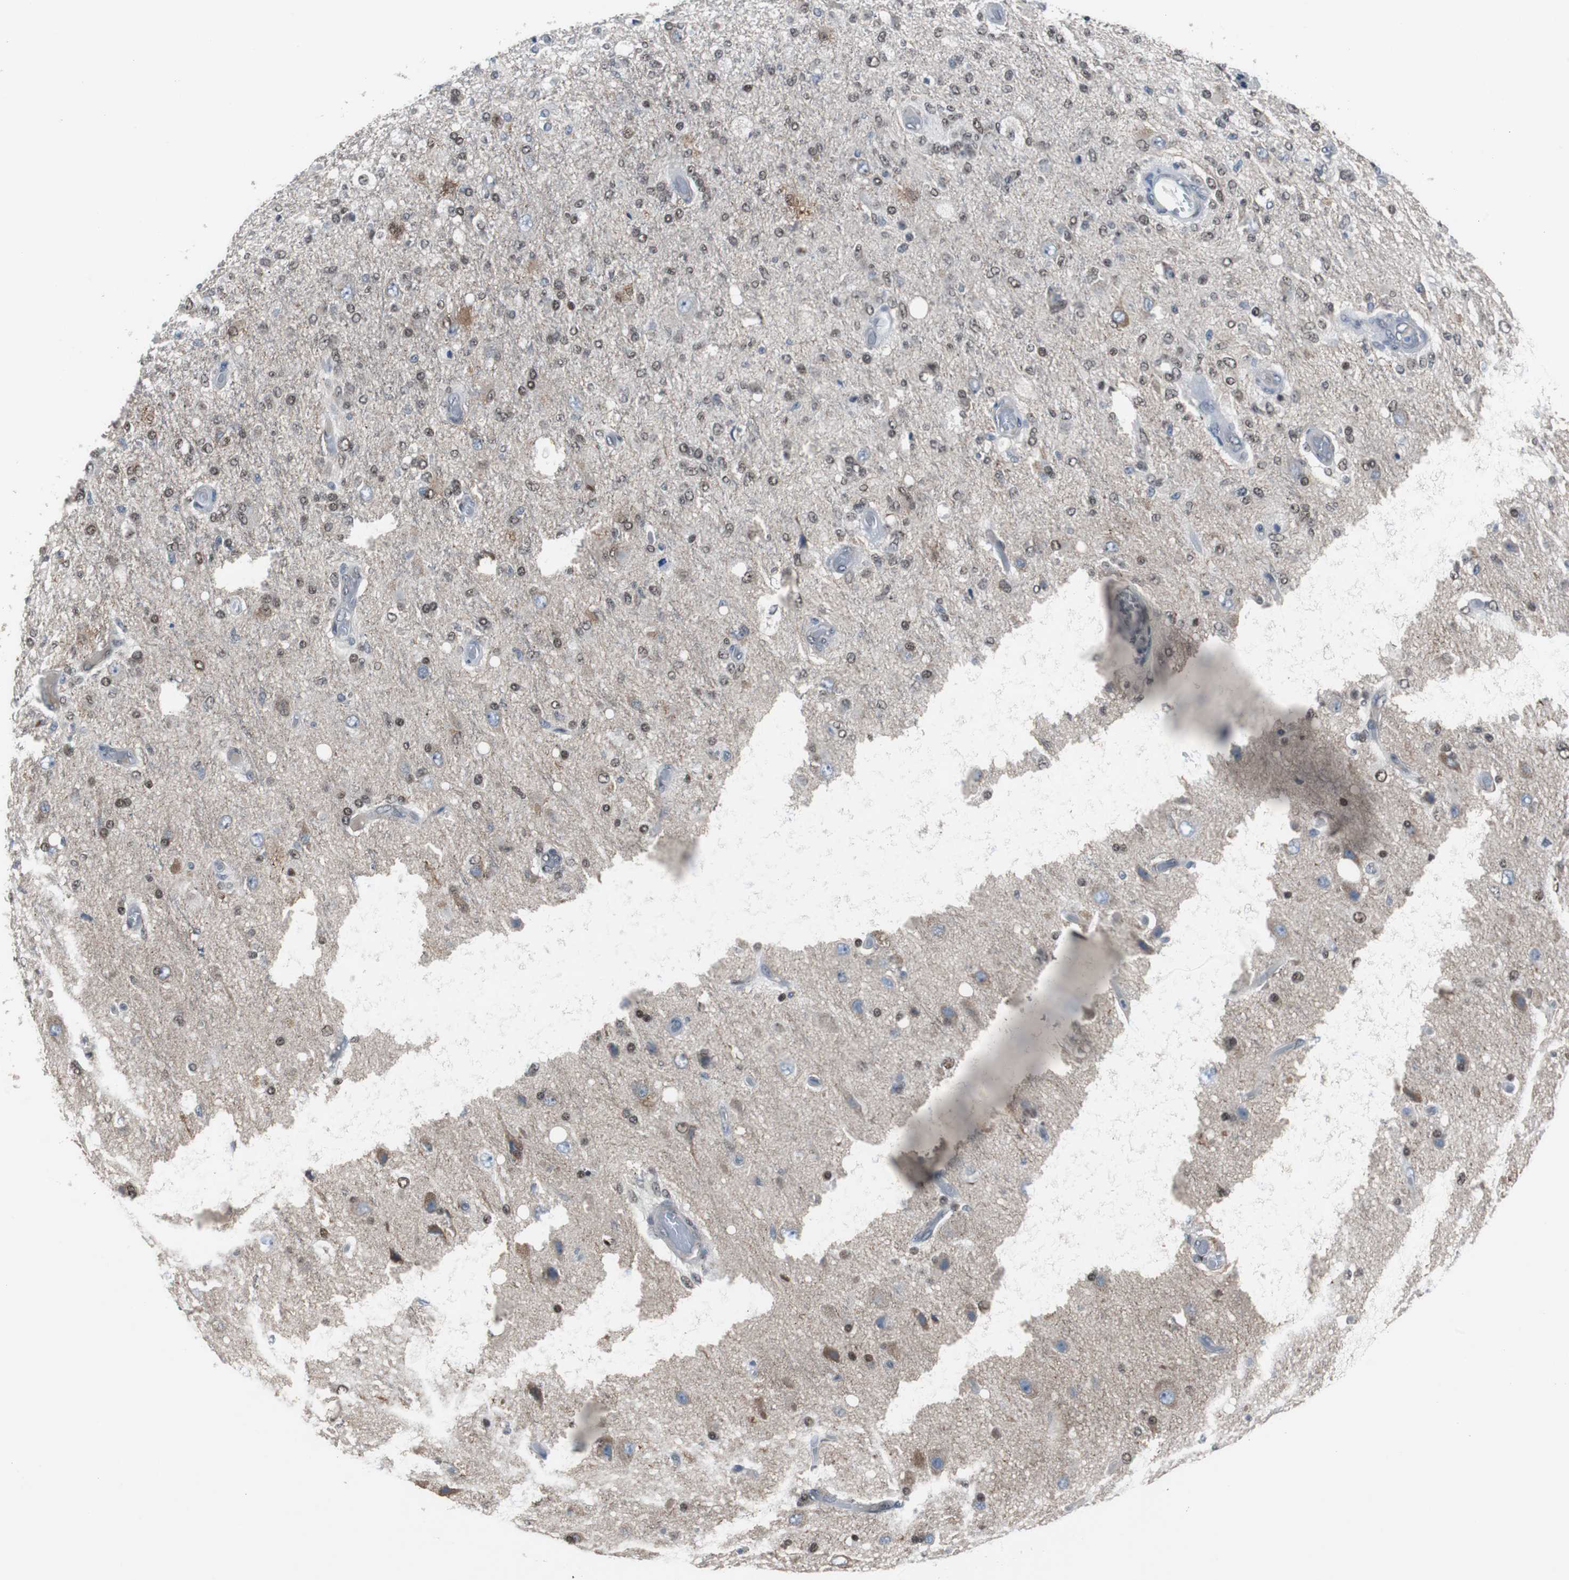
{"staining": {"intensity": "moderate", "quantity": "25%-75%", "location": "cytoplasmic/membranous,nuclear"}, "tissue": "glioma", "cell_type": "Tumor cells", "image_type": "cancer", "snomed": [{"axis": "morphology", "description": "Normal tissue, NOS"}, {"axis": "morphology", "description": "Glioma, malignant, High grade"}, {"axis": "topography", "description": "Cerebral cortex"}], "caption": "Immunohistochemical staining of glioma shows moderate cytoplasmic/membranous and nuclear protein positivity in approximately 25%-75% of tumor cells. The protein is stained brown, and the nuclei are stained in blue (DAB (3,3'-diaminobenzidine) IHC with brightfield microscopy, high magnification).", "gene": "ZHX2", "patient": {"sex": "male", "age": 77}}